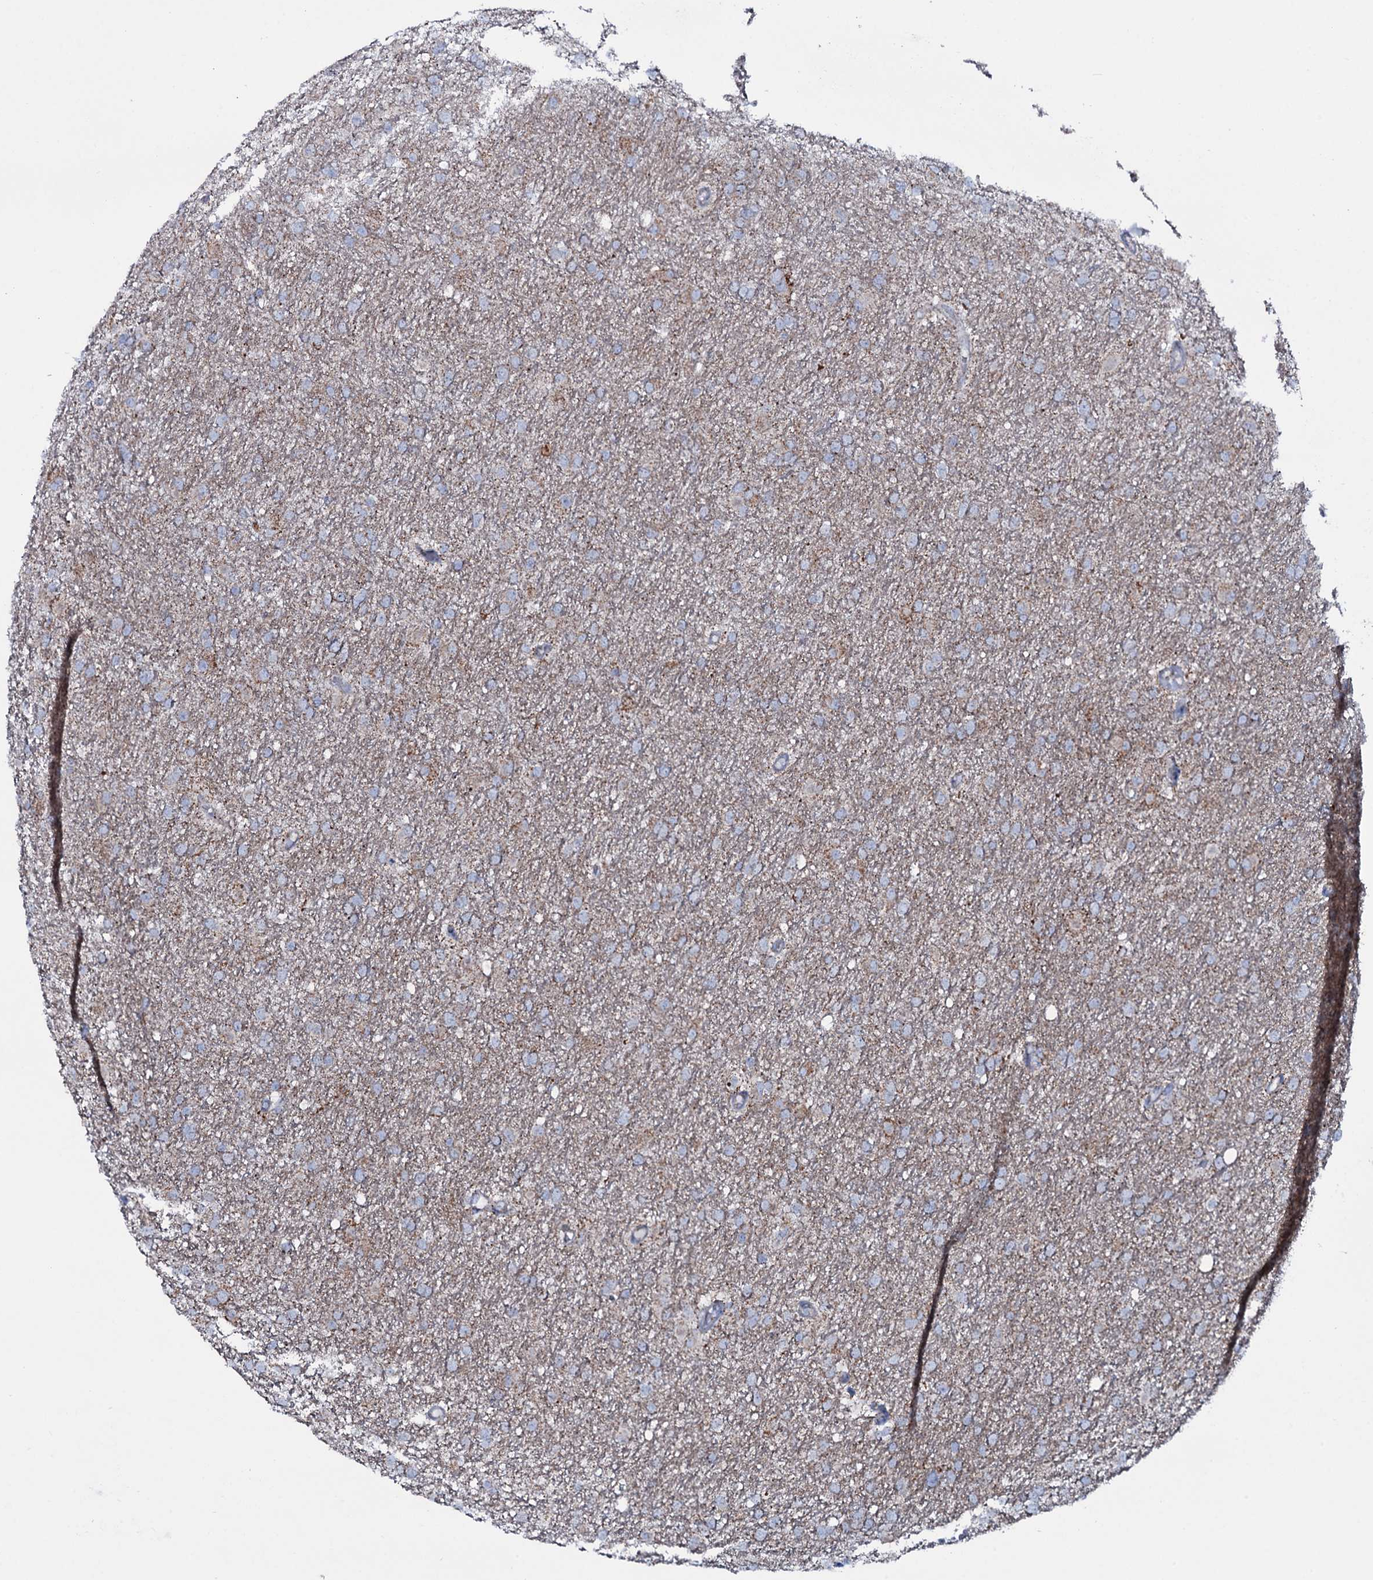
{"staining": {"intensity": "strong", "quantity": "<25%", "location": "cytoplasmic/membranous"}, "tissue": "glioma", "cell_type": "Tumor cells", "image_type": "cancer", "snomed": [{"axis": "morphology", "description": "Glioma, malignant, High grade"}, {"axis": "topography", "description": "Cerebral cortex"}], "caption": "Human glioma stained with a brown dye exhibits strong cytoplasmic/membranous positive positivity in about <25% of tumor cells.", "gene": "MRPS35", "patient": {"sex": "female", "age": 36}}